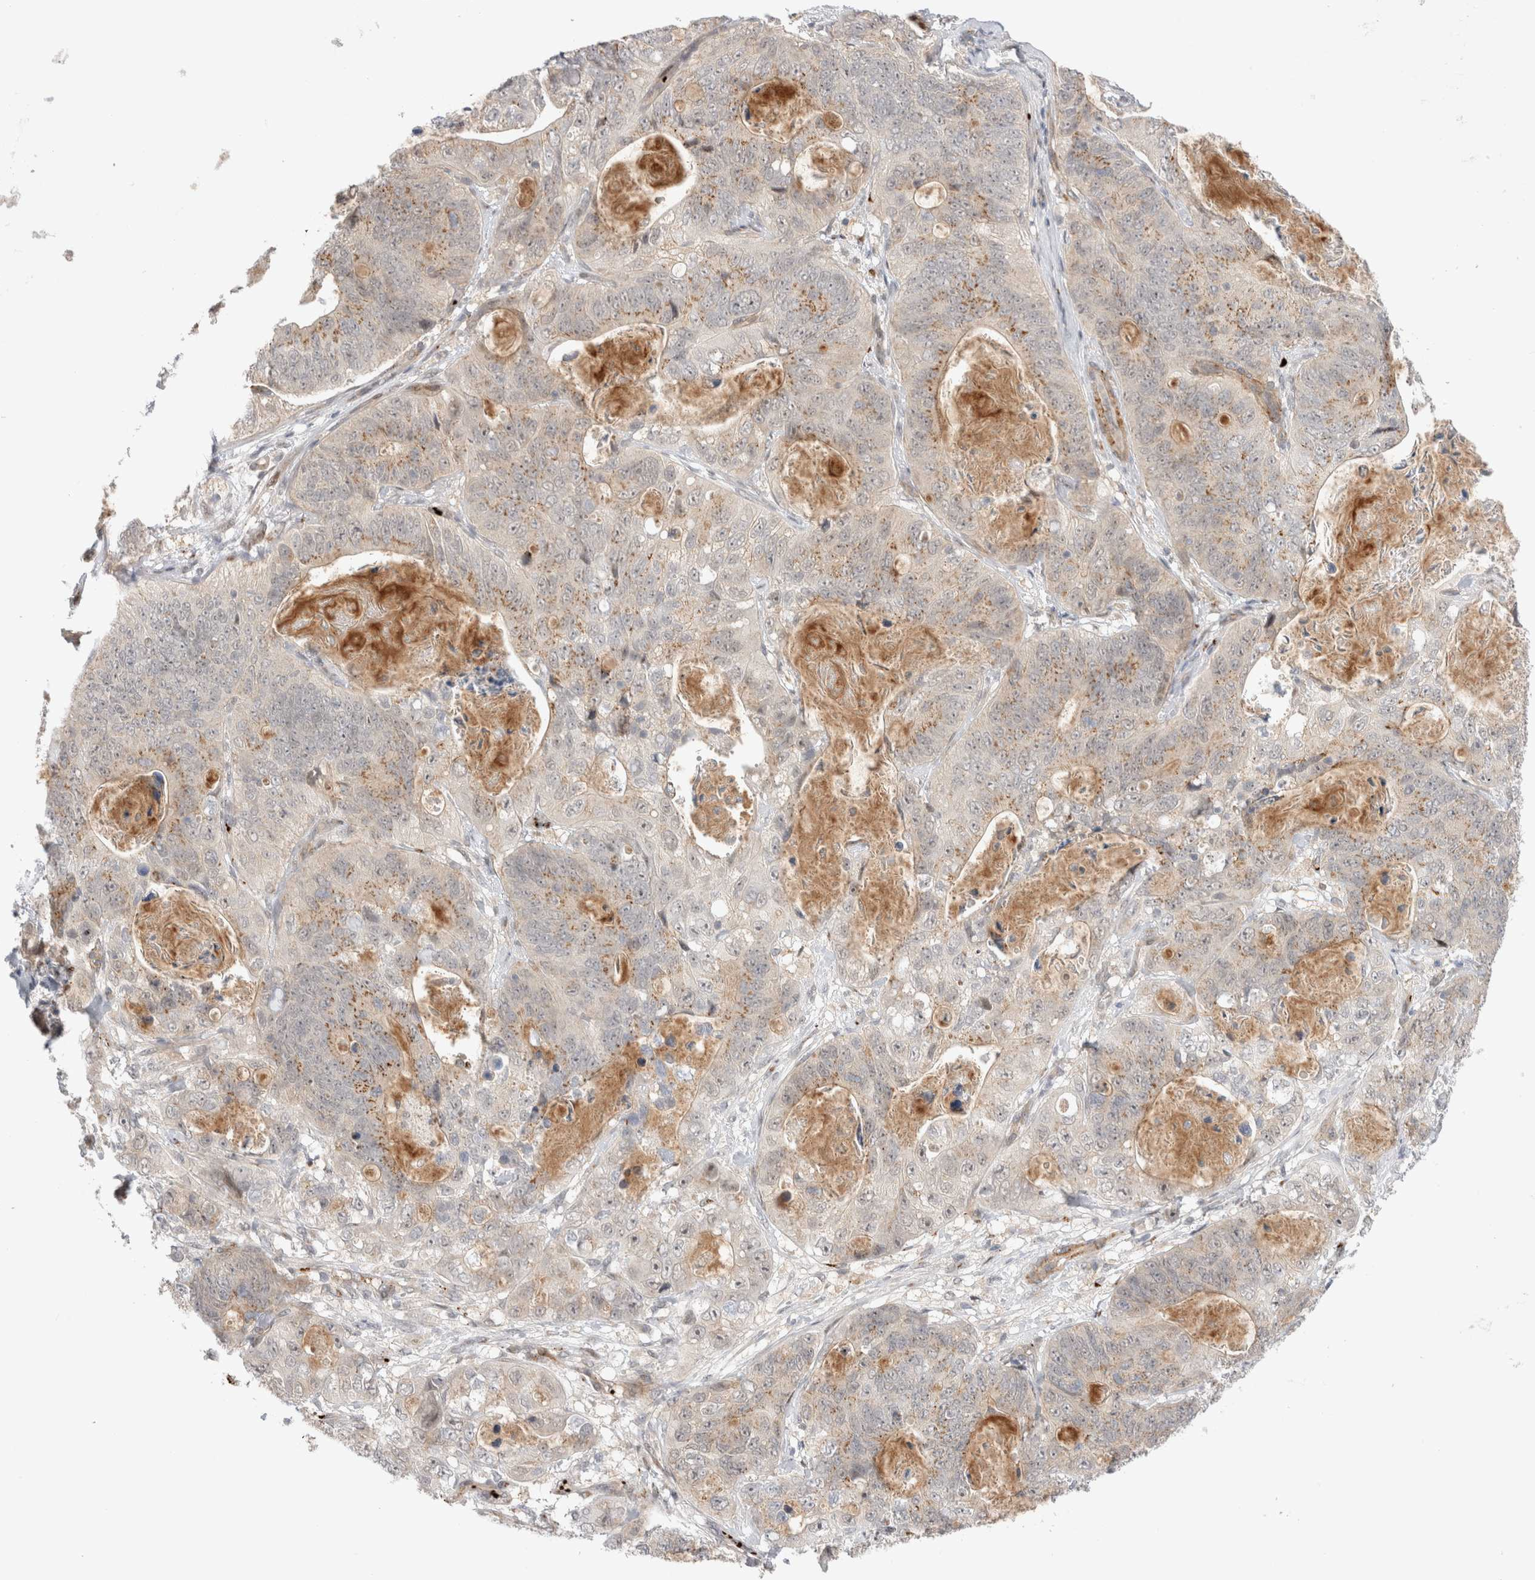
{"staining": {"intensity": "weak", "quantity": ">75%", "location": "cytoplasmic/membranous"}, "tissue": "stomach cancer", "cell_type": "Tumor cells", "image_type": "cancer", "snomed": [{"axis": "morphology", "description": "Normal tissue, NOS"}, {"axis": "morphology", "description": "Adenocarcinoma, NOS"}, {"axis": "topography", "description": "Stomach"}], "caption": "Protein expression analysis of human stomach cancer (adenocarcinoma) reveals weak cytoplasmic/membranous expression in approximately >75% of tumor cells.", "gene": "VPS28", "patient": {"sex": "female", "age": 89}}